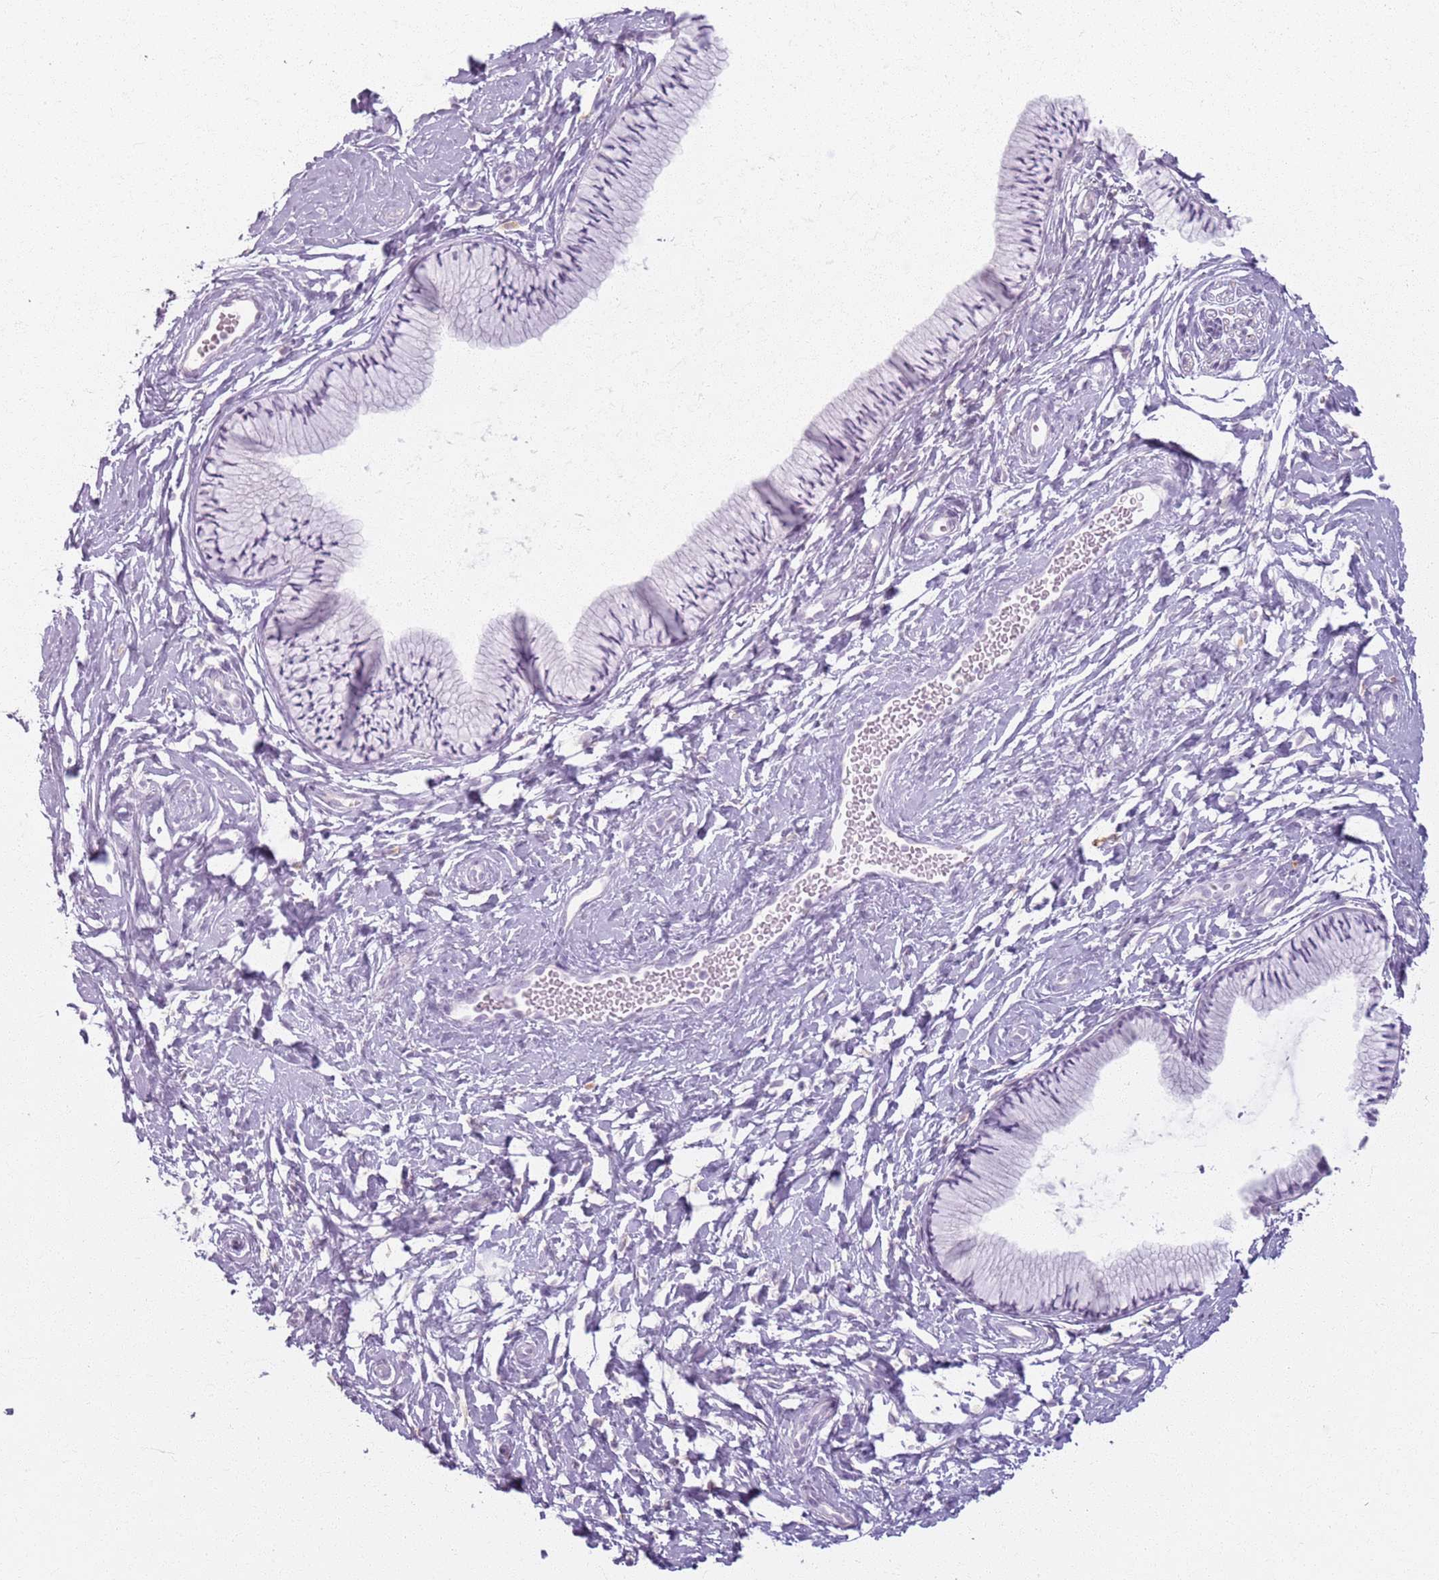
{"staining": {"intensity": "negative", "quantity": "none", "location": "none"}, "tissue": "cervix", "cell_type": "Glandular cells", "image_type": "normal", "snomed": [{"axis": "morphology", "description": "Normal tissue, NOS"}, {"axis": "topography", "description": "Cervix"}], "caption": "High power microscopy photomicrograph of an IHC photomicrograph of benign cervix, revealing no significant staining in glandular cells. (DAB (3,3'-diaminobenzidine) immunohistochemistry with hematoxylin counter stain).", "gene": "GDPGP1", "patient": {"sex": "female", "age": 33}}